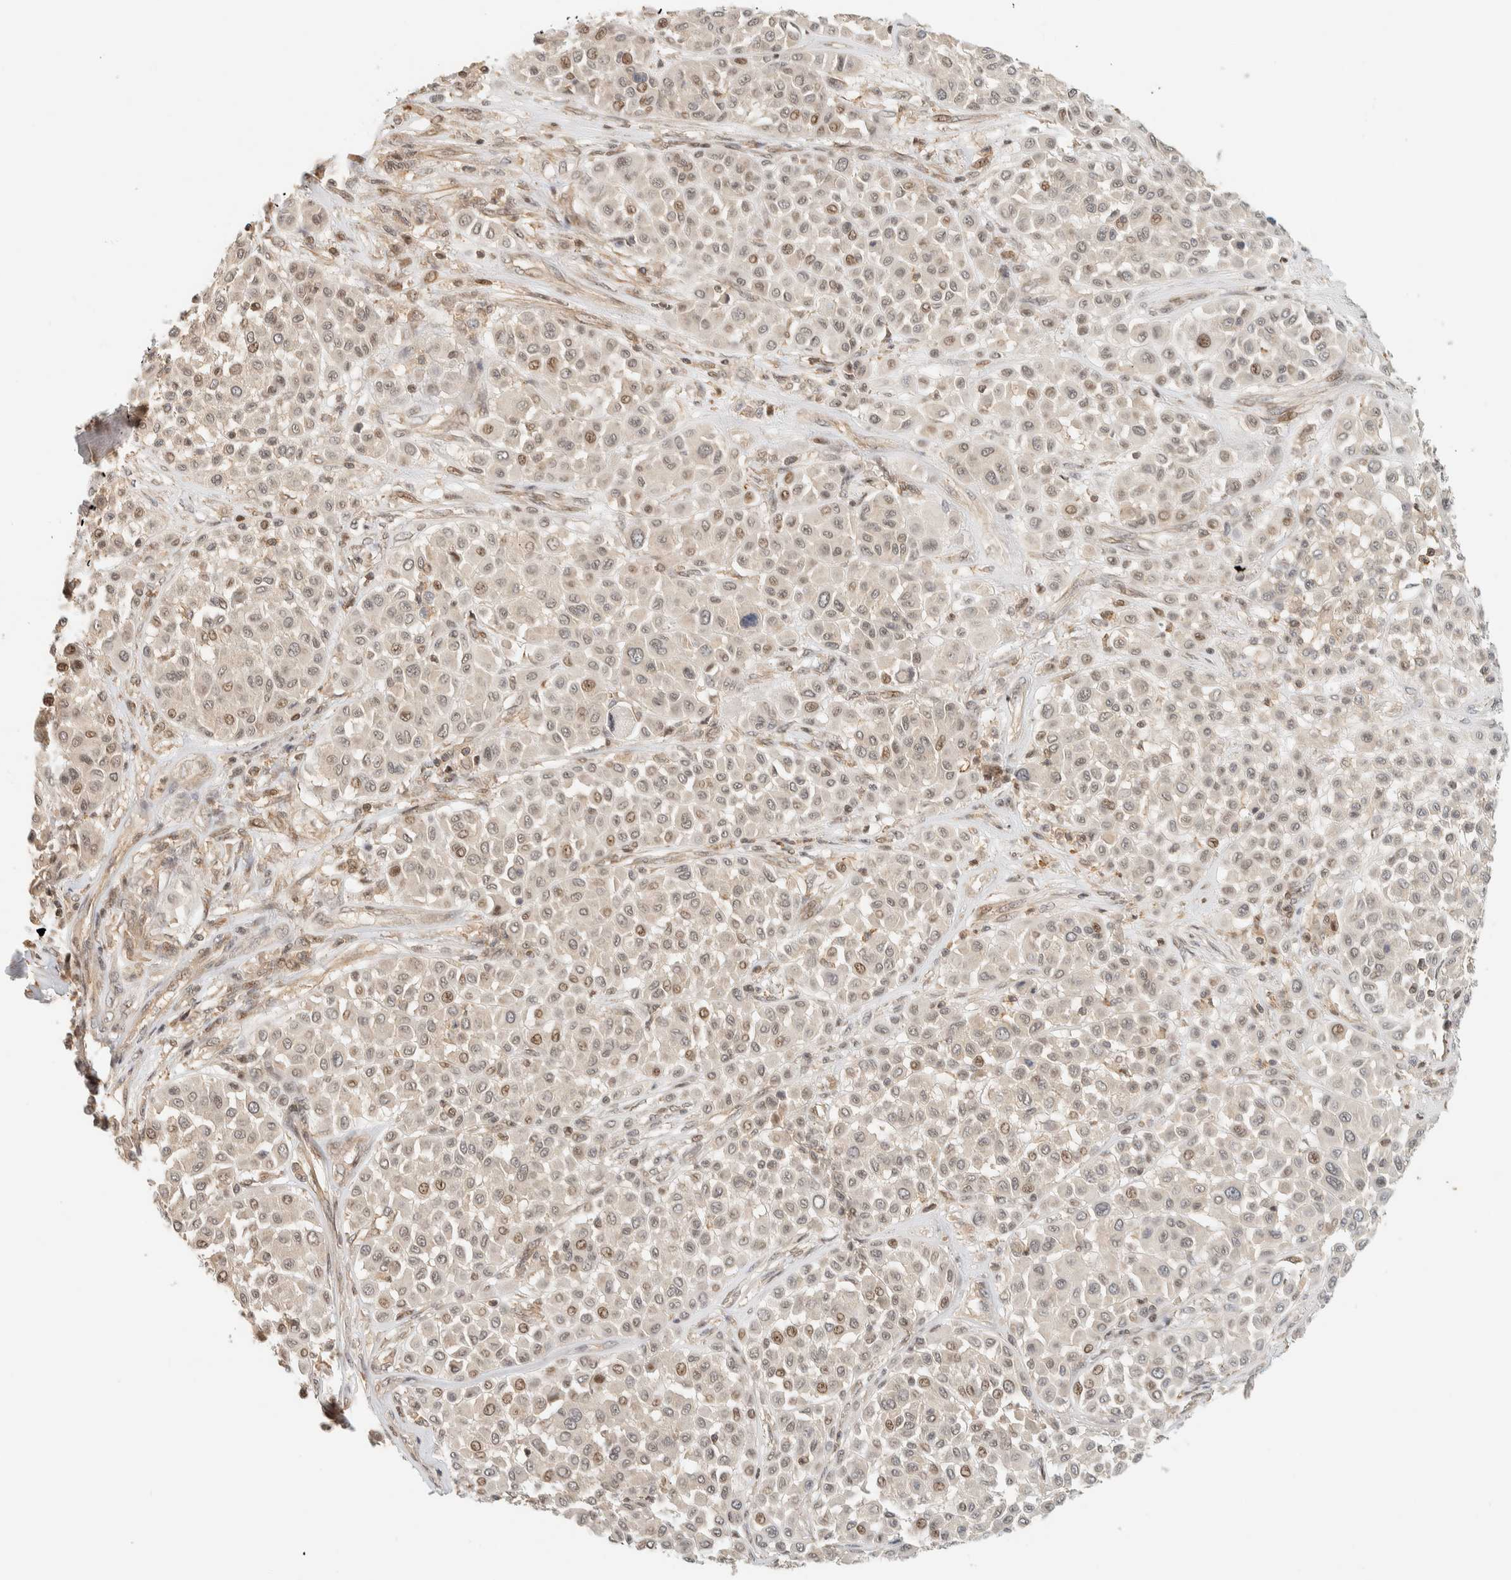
{"staining": {"intensity": "weak", "quantity": "25%-75%", "location": "nuclear"}, "tissue": "melanoma", "cell_type": "Tumor cells", "image_type": "cancer", "snomed": [{"axis": "morphology", "description": "Malignant melanoma, Metastatic site"}, {"axis": "topography", "description": "Soft tissue"}], "caption": "Melanoma stained with a brown dye reveals weak nuclear positive positivity in about 25%-75% of tumor cells.", "gene": "ARFGEF1", "patient": {"sex": "male", "age": 41}}